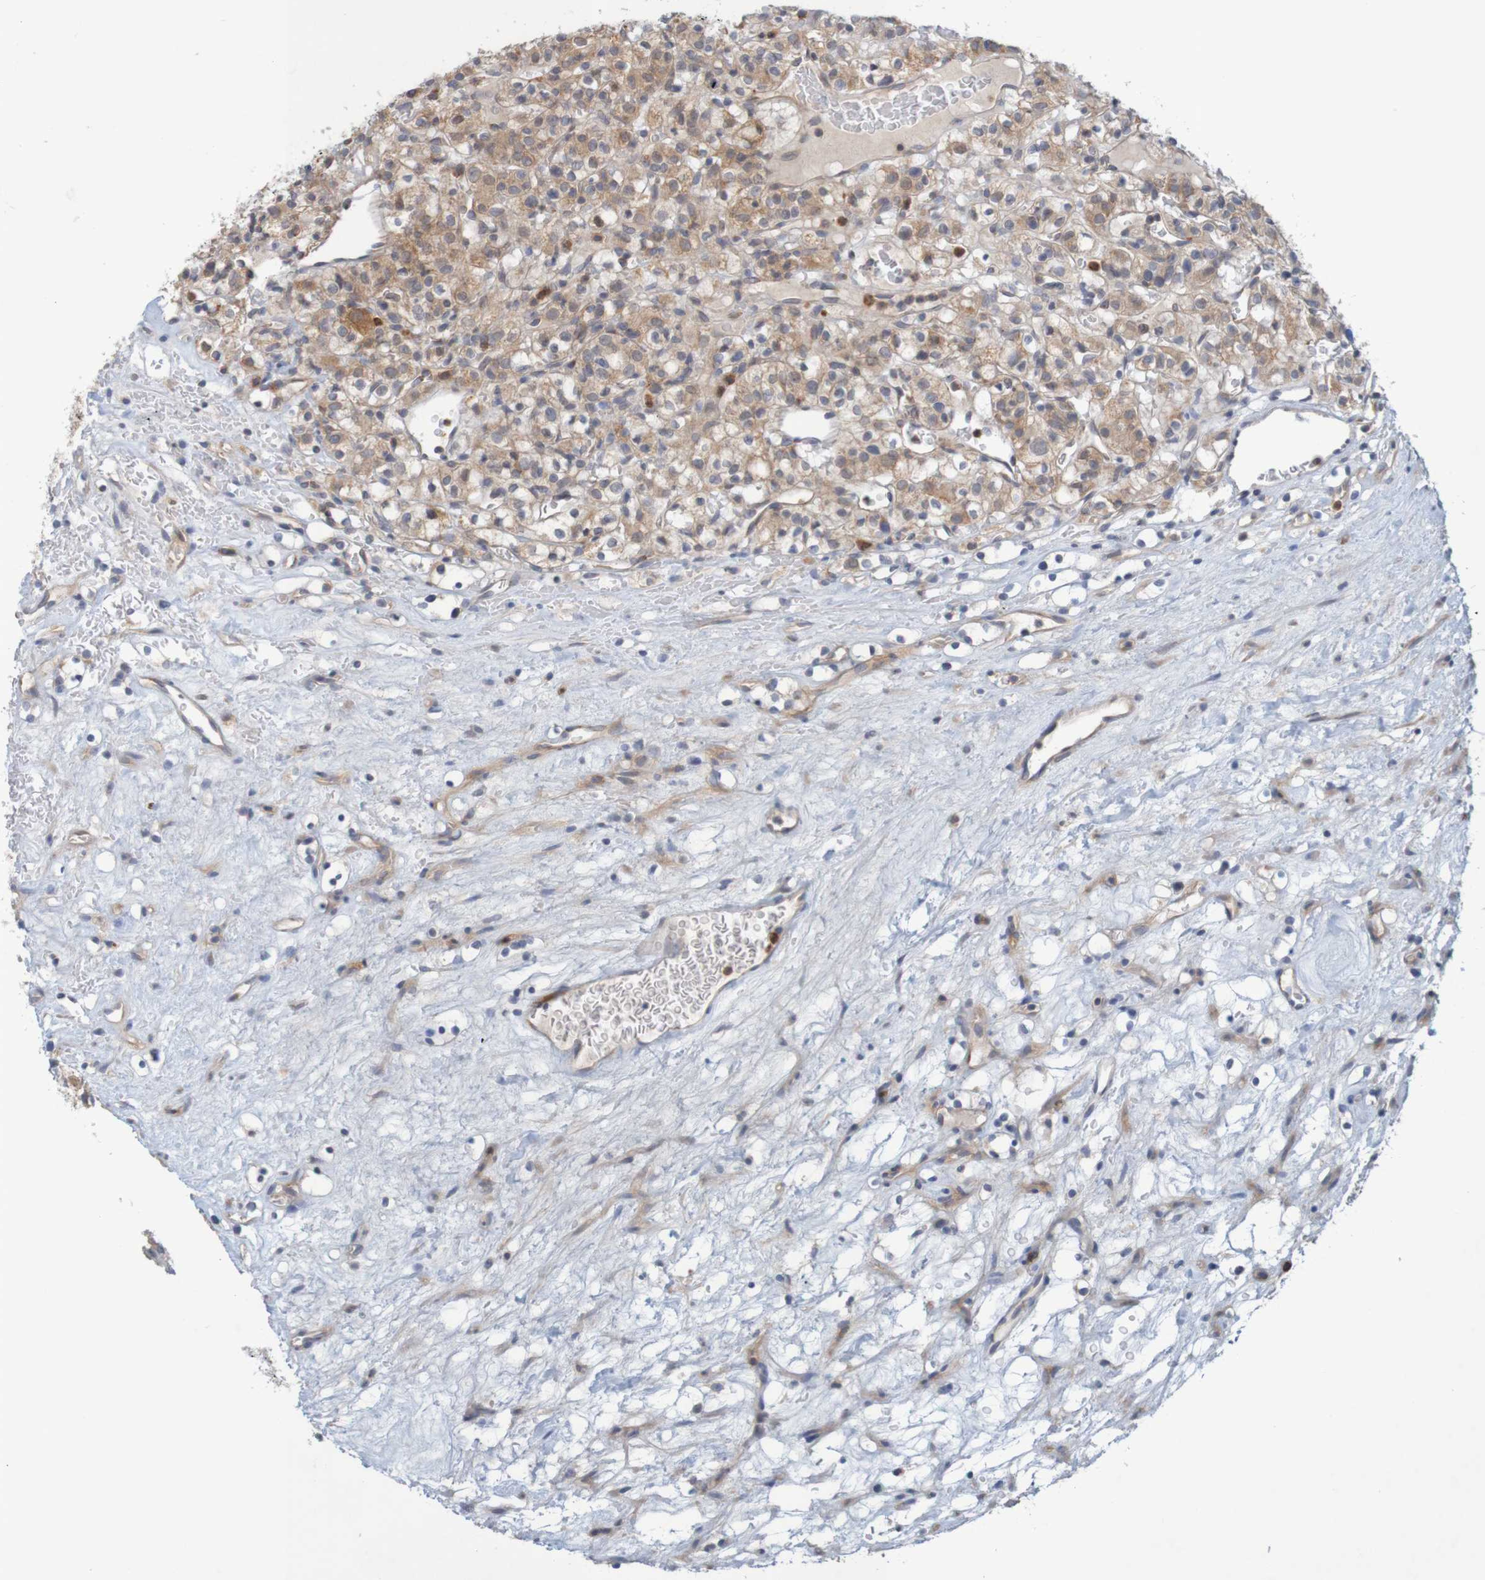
{"staining": {"intensity": "moderate", "quantity": ">75%", "location": "cytoplasmic/membranous"}, "tissue": "renal cancer", "cell_type": "Tumor cells", "image_type": "cancer", "snomed": [{"axis": "morphology", "description": "Normal tissue, NOS"}, {"axis": "morphology", "description": "Adenocarcinoma, NOS"}, {"axis": "topography", "description": "Kidney"}], "caption": "Approximately >75% of tumor cells in renal cancer (adenocarcinoma) exhibit moderate cytoplasmic/membranous protein positivity as visualized by brown immunohistochemical staining.", "gene": "NAV2", "patient": {"sex": "female", "age": 72}}